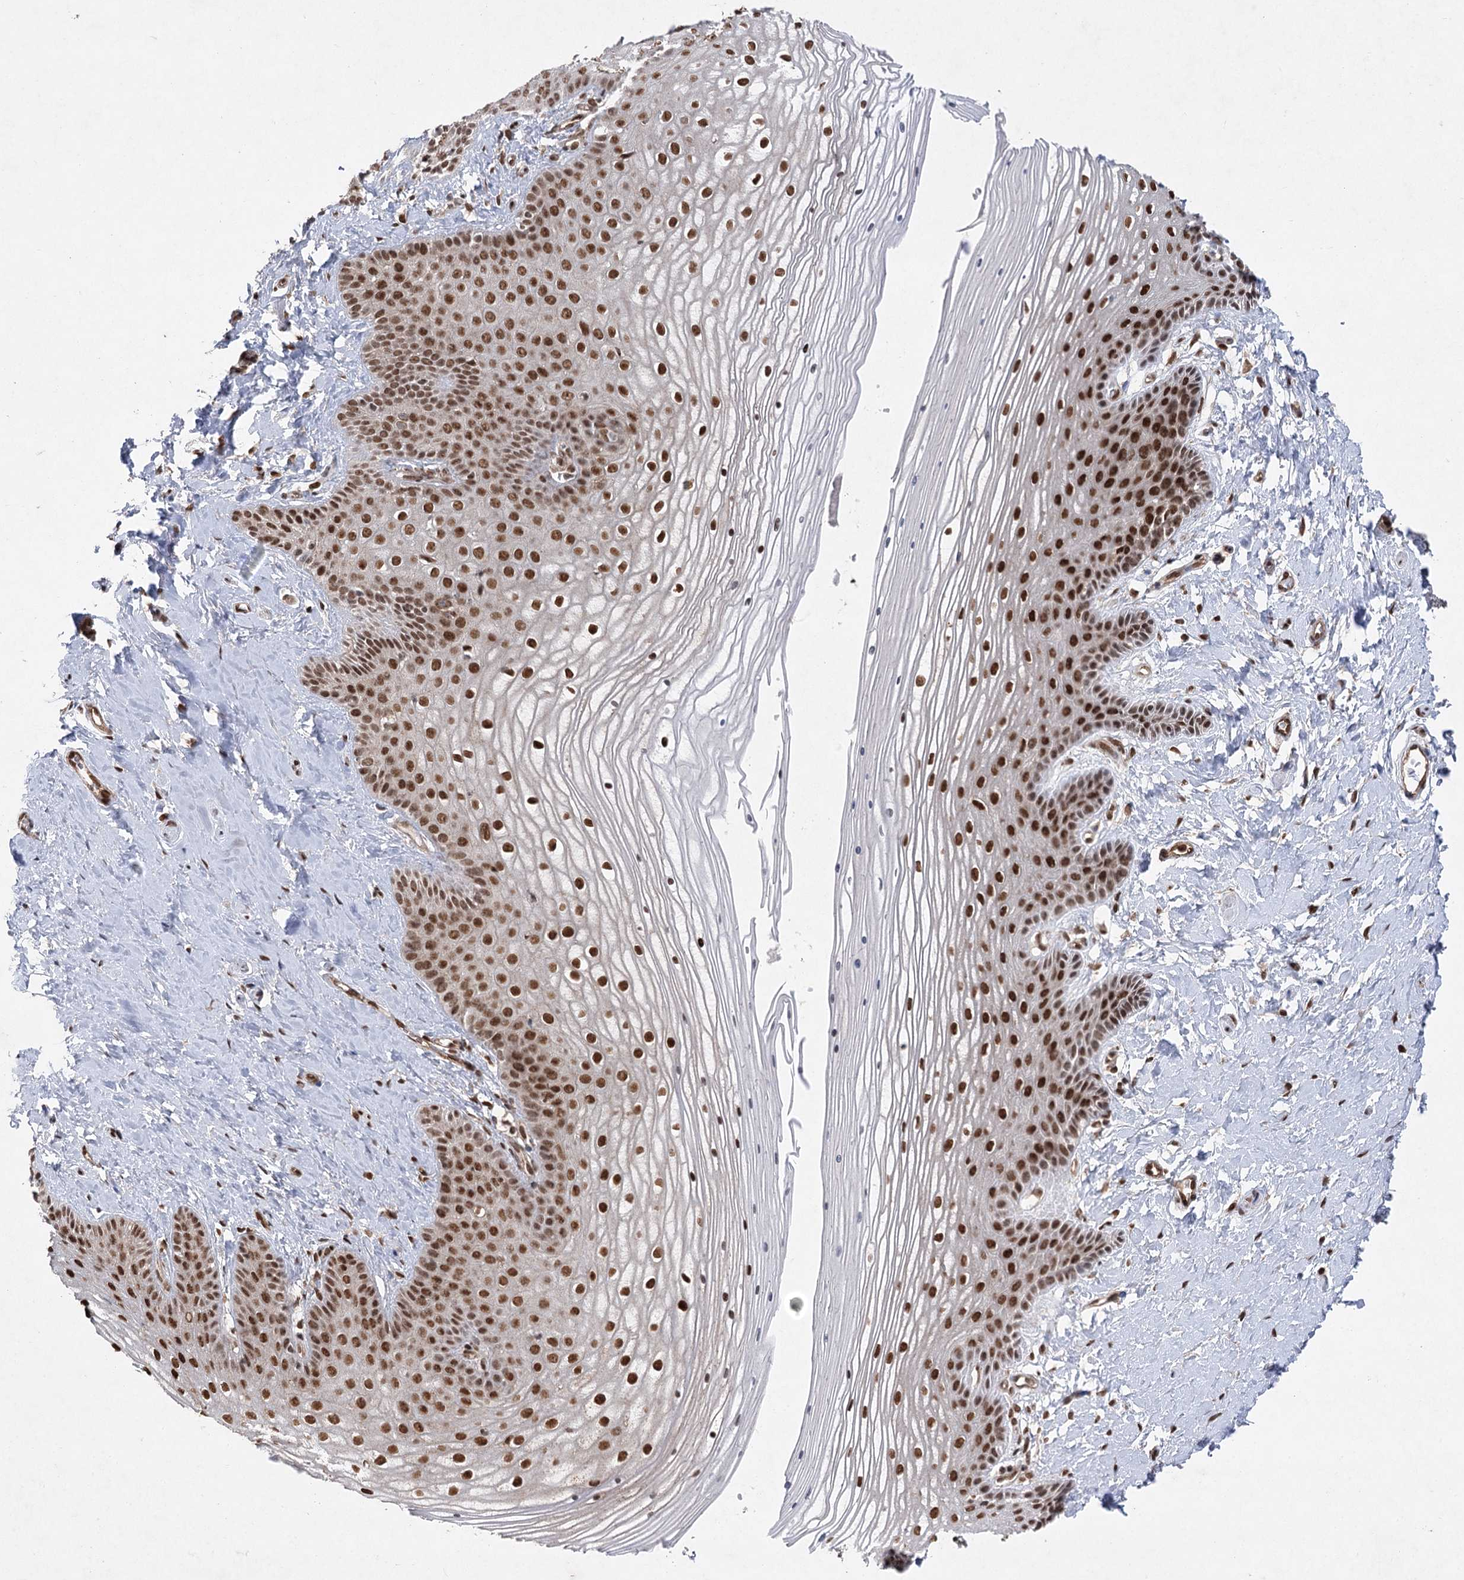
{"staining": {"intensity": "strong", "quantity": ">75%", "location": "nuclear"}, "tissue": "vagina", "cell_type": "Squamous epithelial cells", "image_type": "normal", "snomed": [{"axis": "morphology", "description": "Normal tissue, NOS"}, {"axis": "topography", "description": "Vagina"}, {"axis": "topography", "description": "Cervix"}], "caption": "Vagina stained for a protein (brown) shows strong nuclear positive staining in about >75% of squamous epithelial cells.", "gene": "ZCCHC8", "patient": {"sex": "female", "age": 40}}